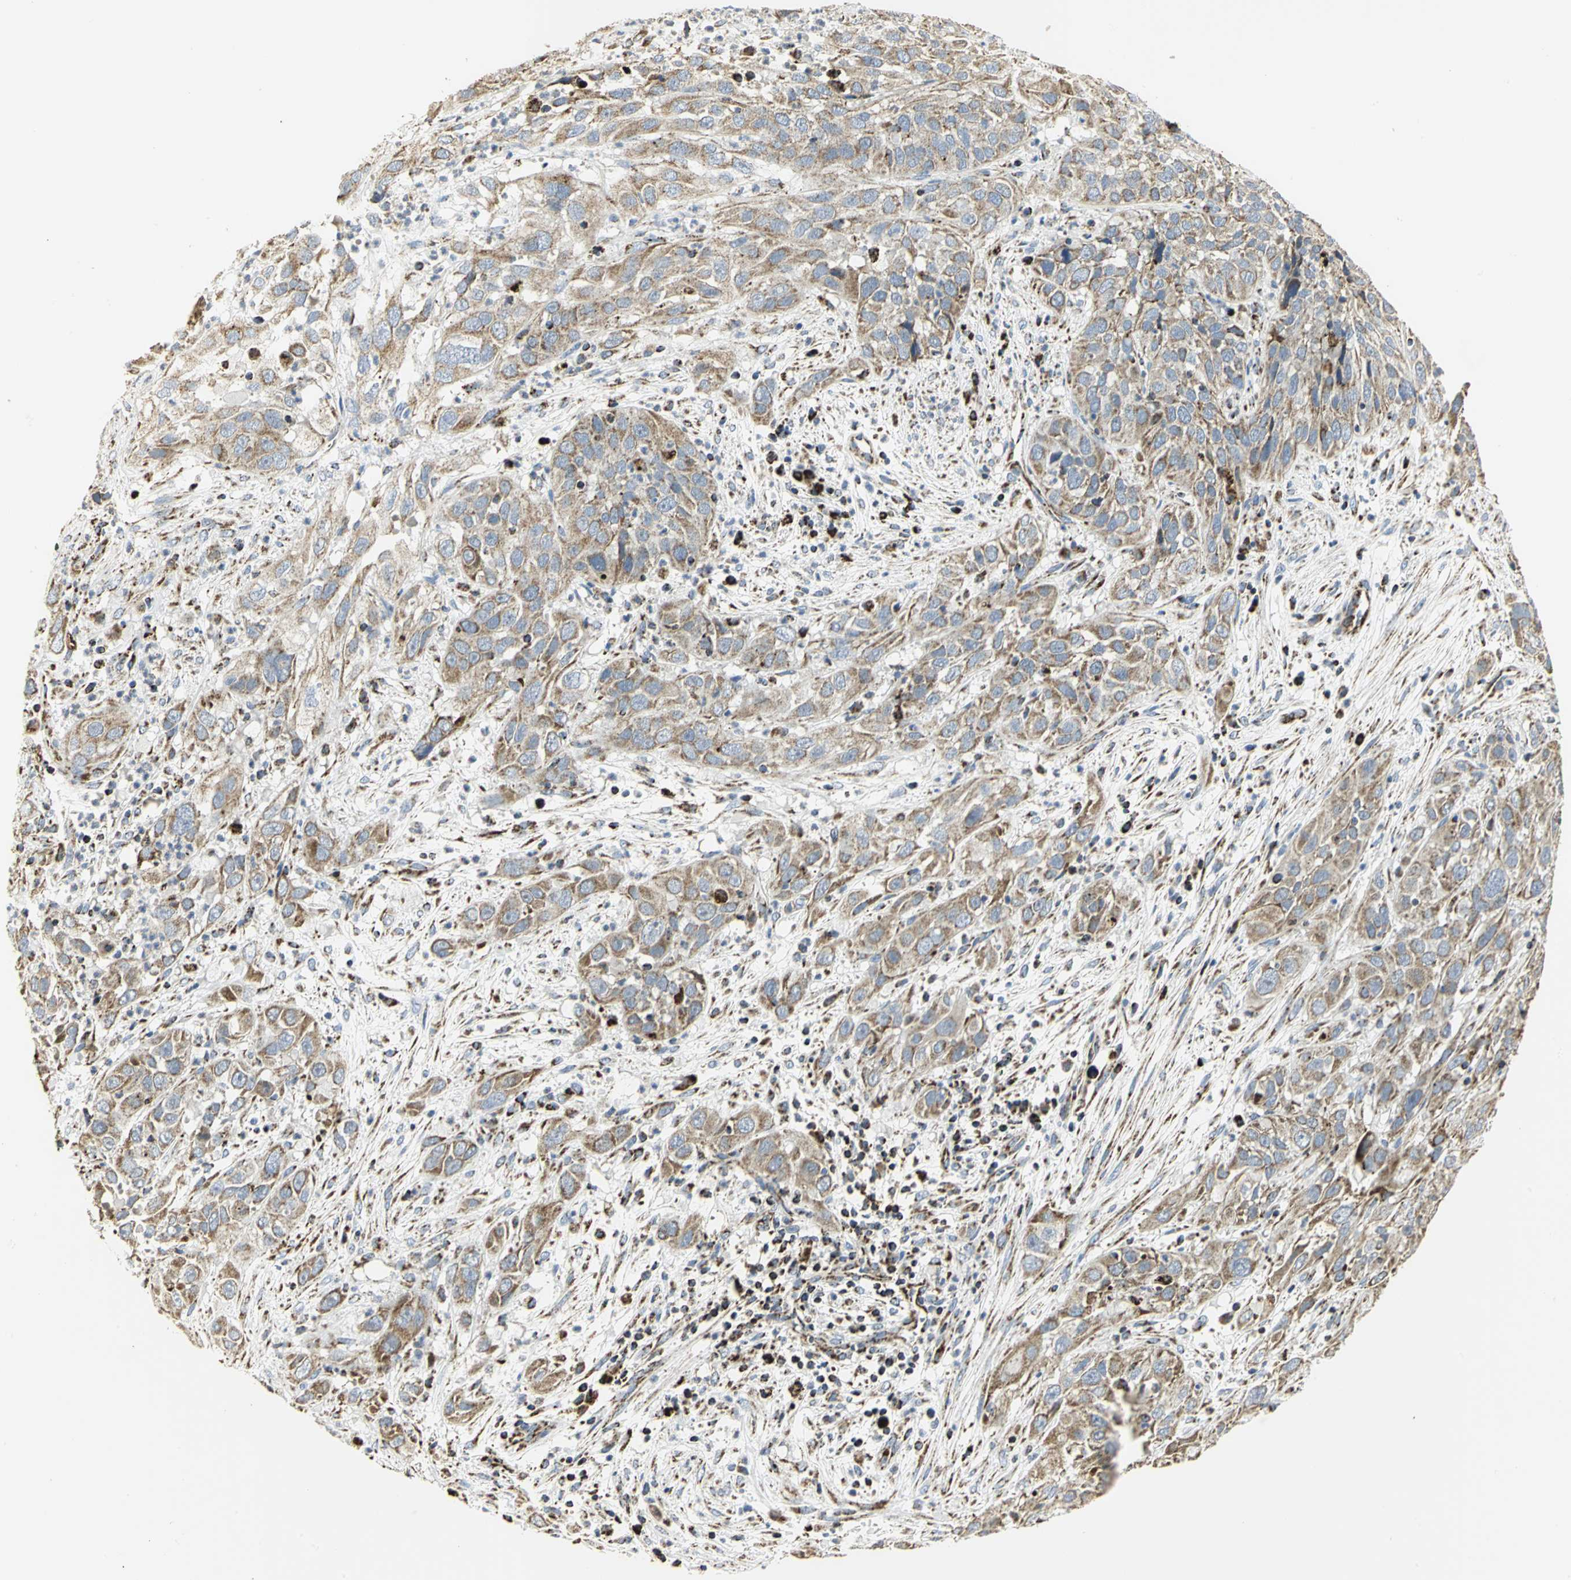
{"staining": {"intensity": "moderate", "quantity": ">75%", "location": "cytoplasmic/membranous"}, "tissue": "cervical cancer", "cell_type": "Tumor cells", "image_type": "cancer", "snomed": [{"axis": "morphology", "description": "Squamous cell carcinoma, NOS"}, {"axis": "topography", "description": "Cervix"}], "caption": "Cervical cancer (squamous cell carcinoma) stained for a protein reveals moderate cytoplasmic/membranous positivity in tumor cells.", "gene": "VDAC1", "patient": {"sex": "female", "age": 32}}